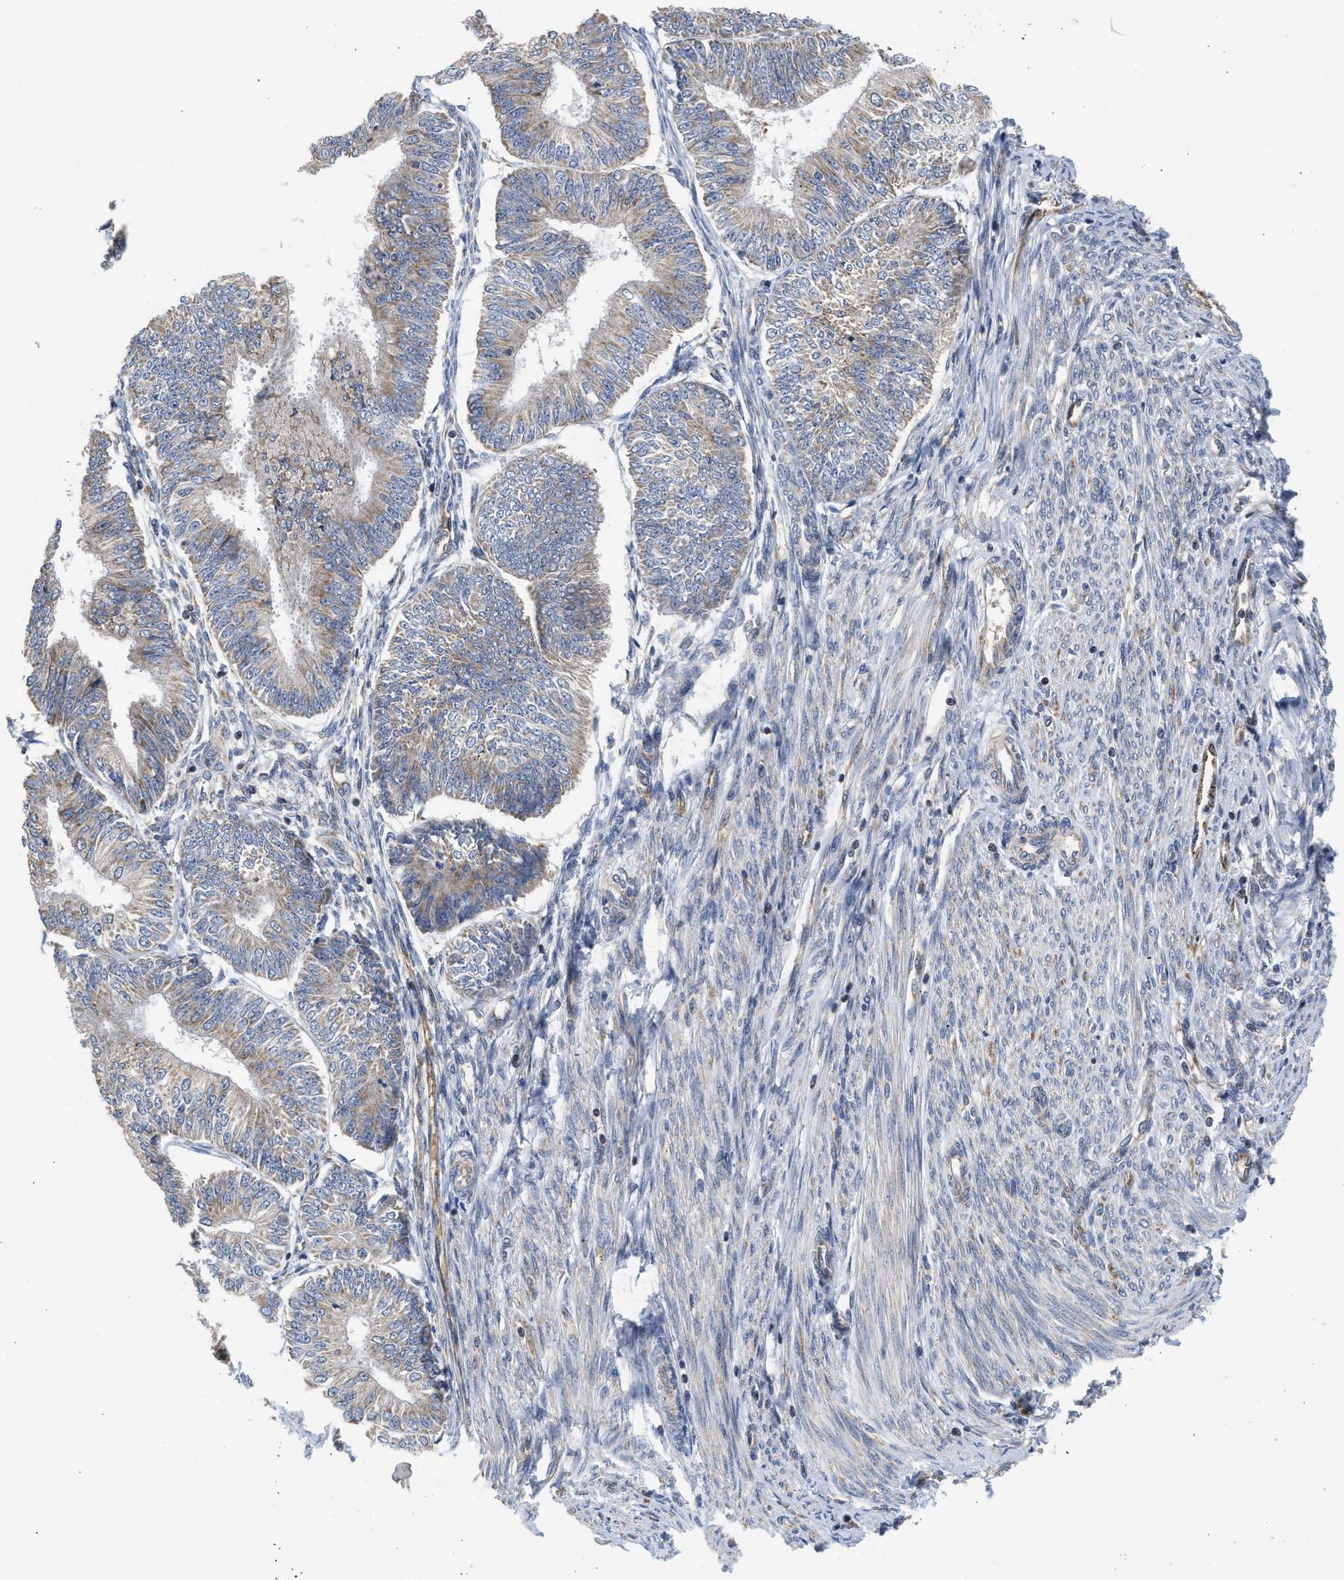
{"staining": {"intensity": "weak", "quantity": ">75%", "location": "cytoplasmic/membranous"}, "tissue": "endometrial cancer", "cell_type": "Tumor cells", "image_type": "cancer", "snomed": [{"axis": "morphology", "description": "Adenocarcinoma, NOS"}, {"axis": "topography", "description": "Endometrium"}], "caption": "This is a photomicrograph of immunohistochemistry (IHC) staining of endometrial cancer, which shows weak positivity in the cytoplasmic/membranous of tumor cells.", "gene": "PIM1", "patient": {"sex": "female", "age": 58}}